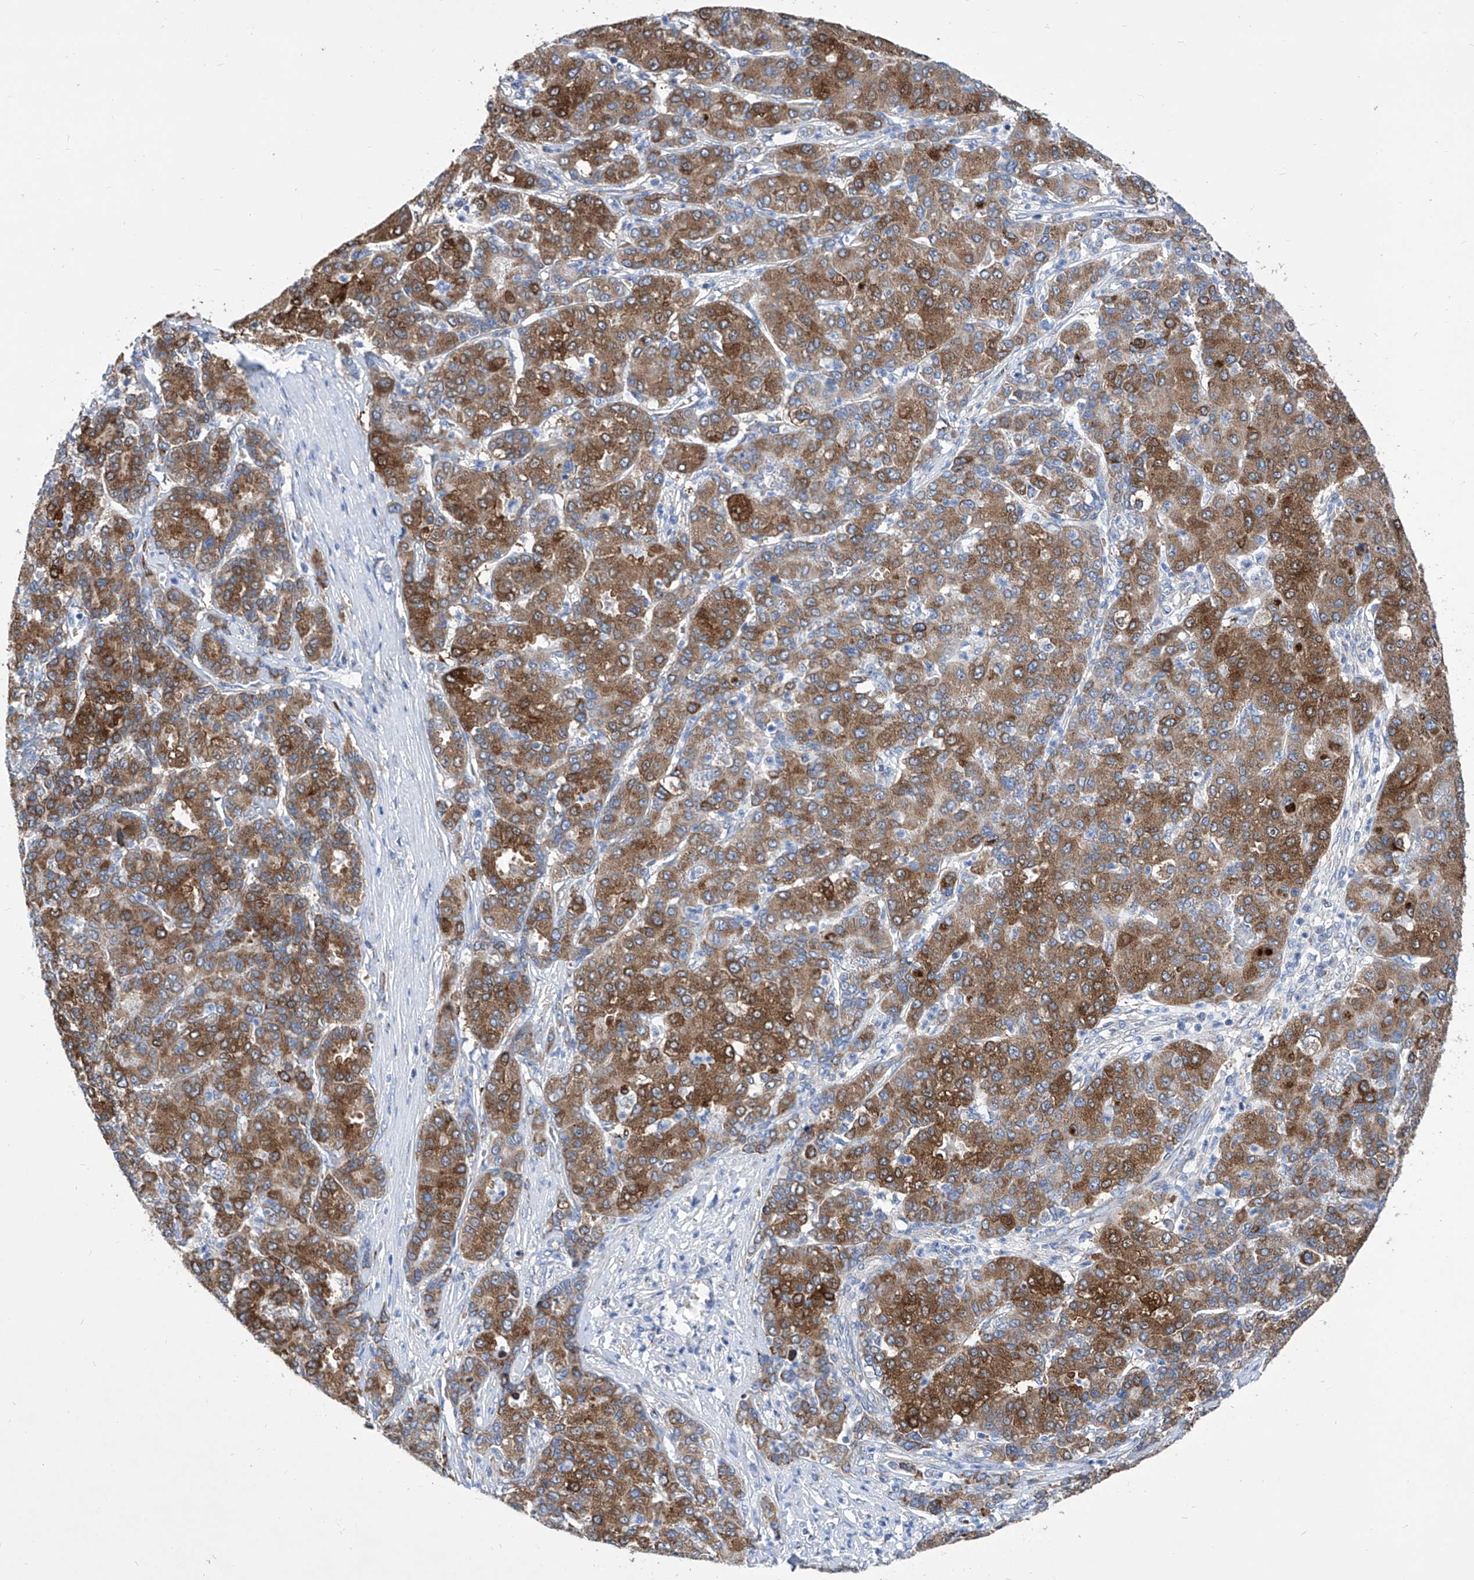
{"staining": {"intensity": "moderate", "quantity": ">75%", "location": "cytoplasmic/membranous"}, "tissue": "liver cancer", "cell_type": "Tumor cells", "image_type": "cancer", "snomed": [{"axis": "morphology", "description": "Carcinoma, Hepatocellular, NOS"}, {"axis": "topography", "description": "Liver"}], "caption": "Immunohistochemical staining of hepatocellular carcinoma (liver) demonstrates moderate cytoplasmic/membranous protein staining in about >75% of tumor cells.", "gene": "TJAP1", "patient": {"sex": "male", "age": 65}}